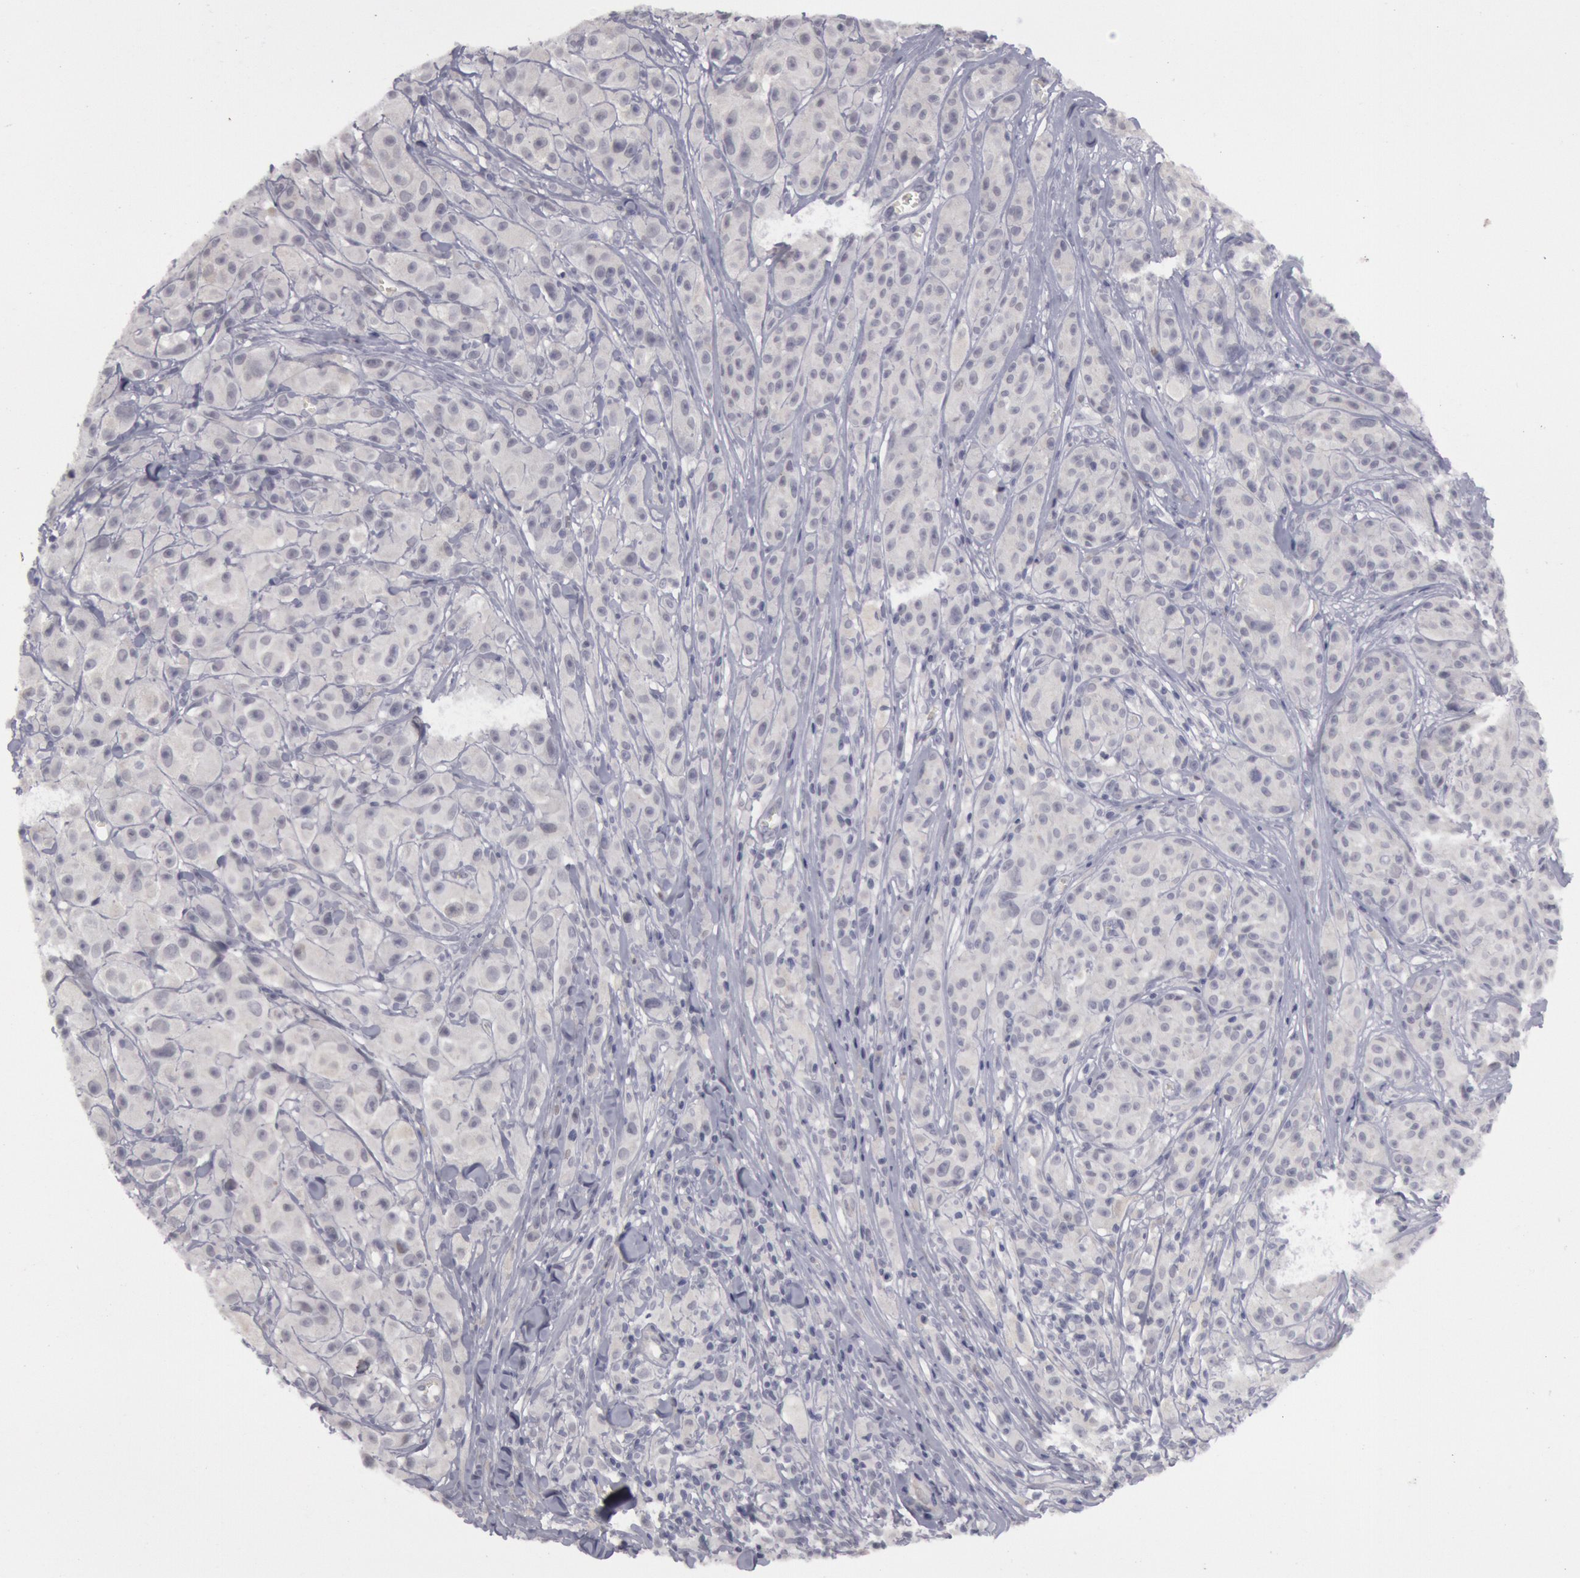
{"staining": {"intensity": "negative", "quantity": "none", "location": "none"}, "tissue": "melanoma", "cell_type": "Tumor cells", "image_type": "cancer", "snomed": [{"axis": "morphology", "description": "Malignant melanoma, NOS"}, {"axis": "topography", "description": "Skin"}], "caption": "Tumor cells are negative for protein expression in human malignant melanoma.", "gene": "JOSD1", "patient": {"sex": "male", "age": 56}}